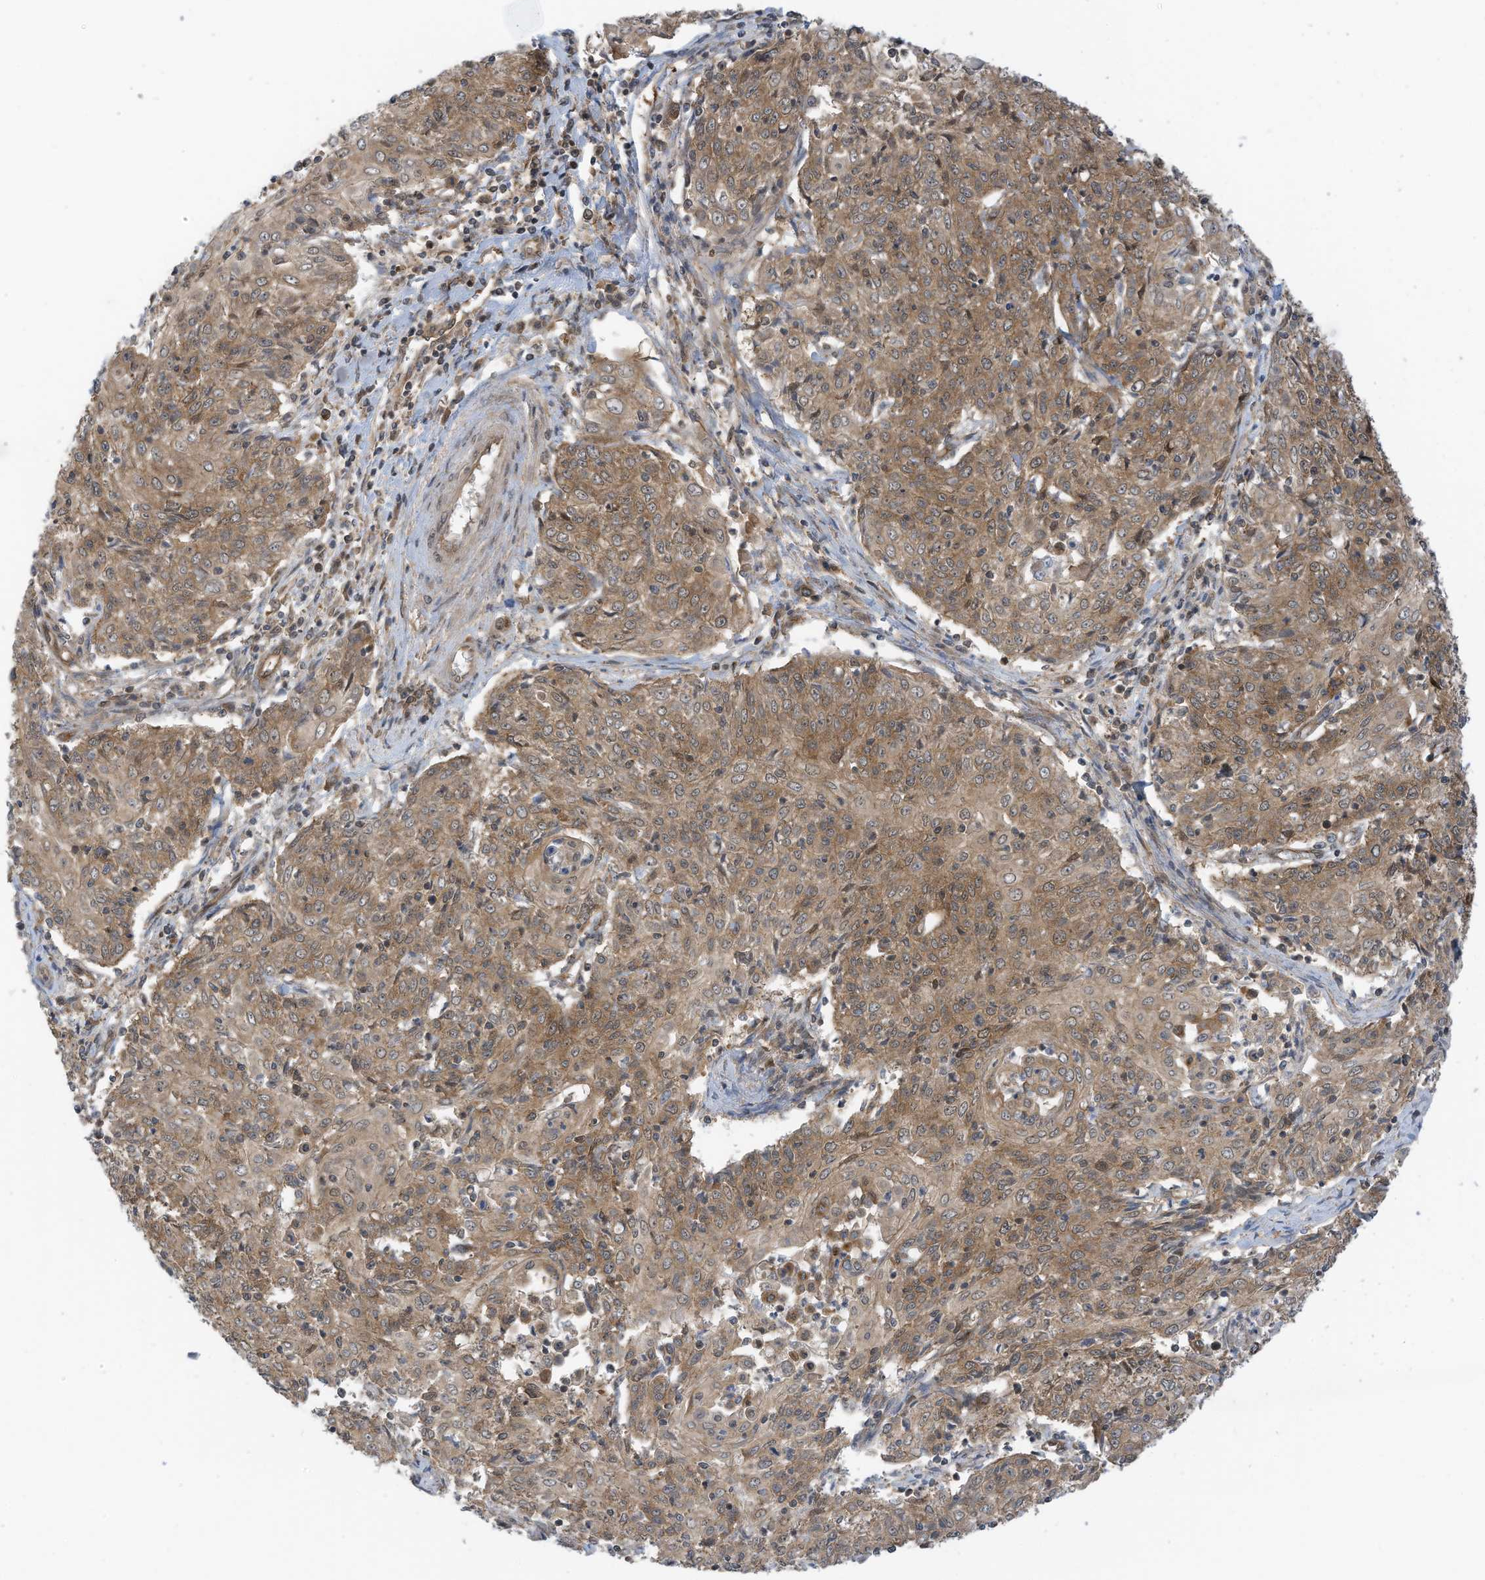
{"staining": {"intensity": "moderate", "quantity": ">75%", "location": "cytoplasmic/membranous"}, "tissue": "cervical cancer", "cell_type": "Tumor cells", "image_type": "cancer", "snomed": [{"axis": "morphology", "description": "Squamous cell carcinoma, NOS"}, {"axis": "topography", "description": "Cervix"}], "caption": "Human squamous cell carcinoma (cervical) stained with a protein marker displays moderate staining in tumor cells.", "gene": "REPS1", "patient": {"sex": "female", "age": 48}}